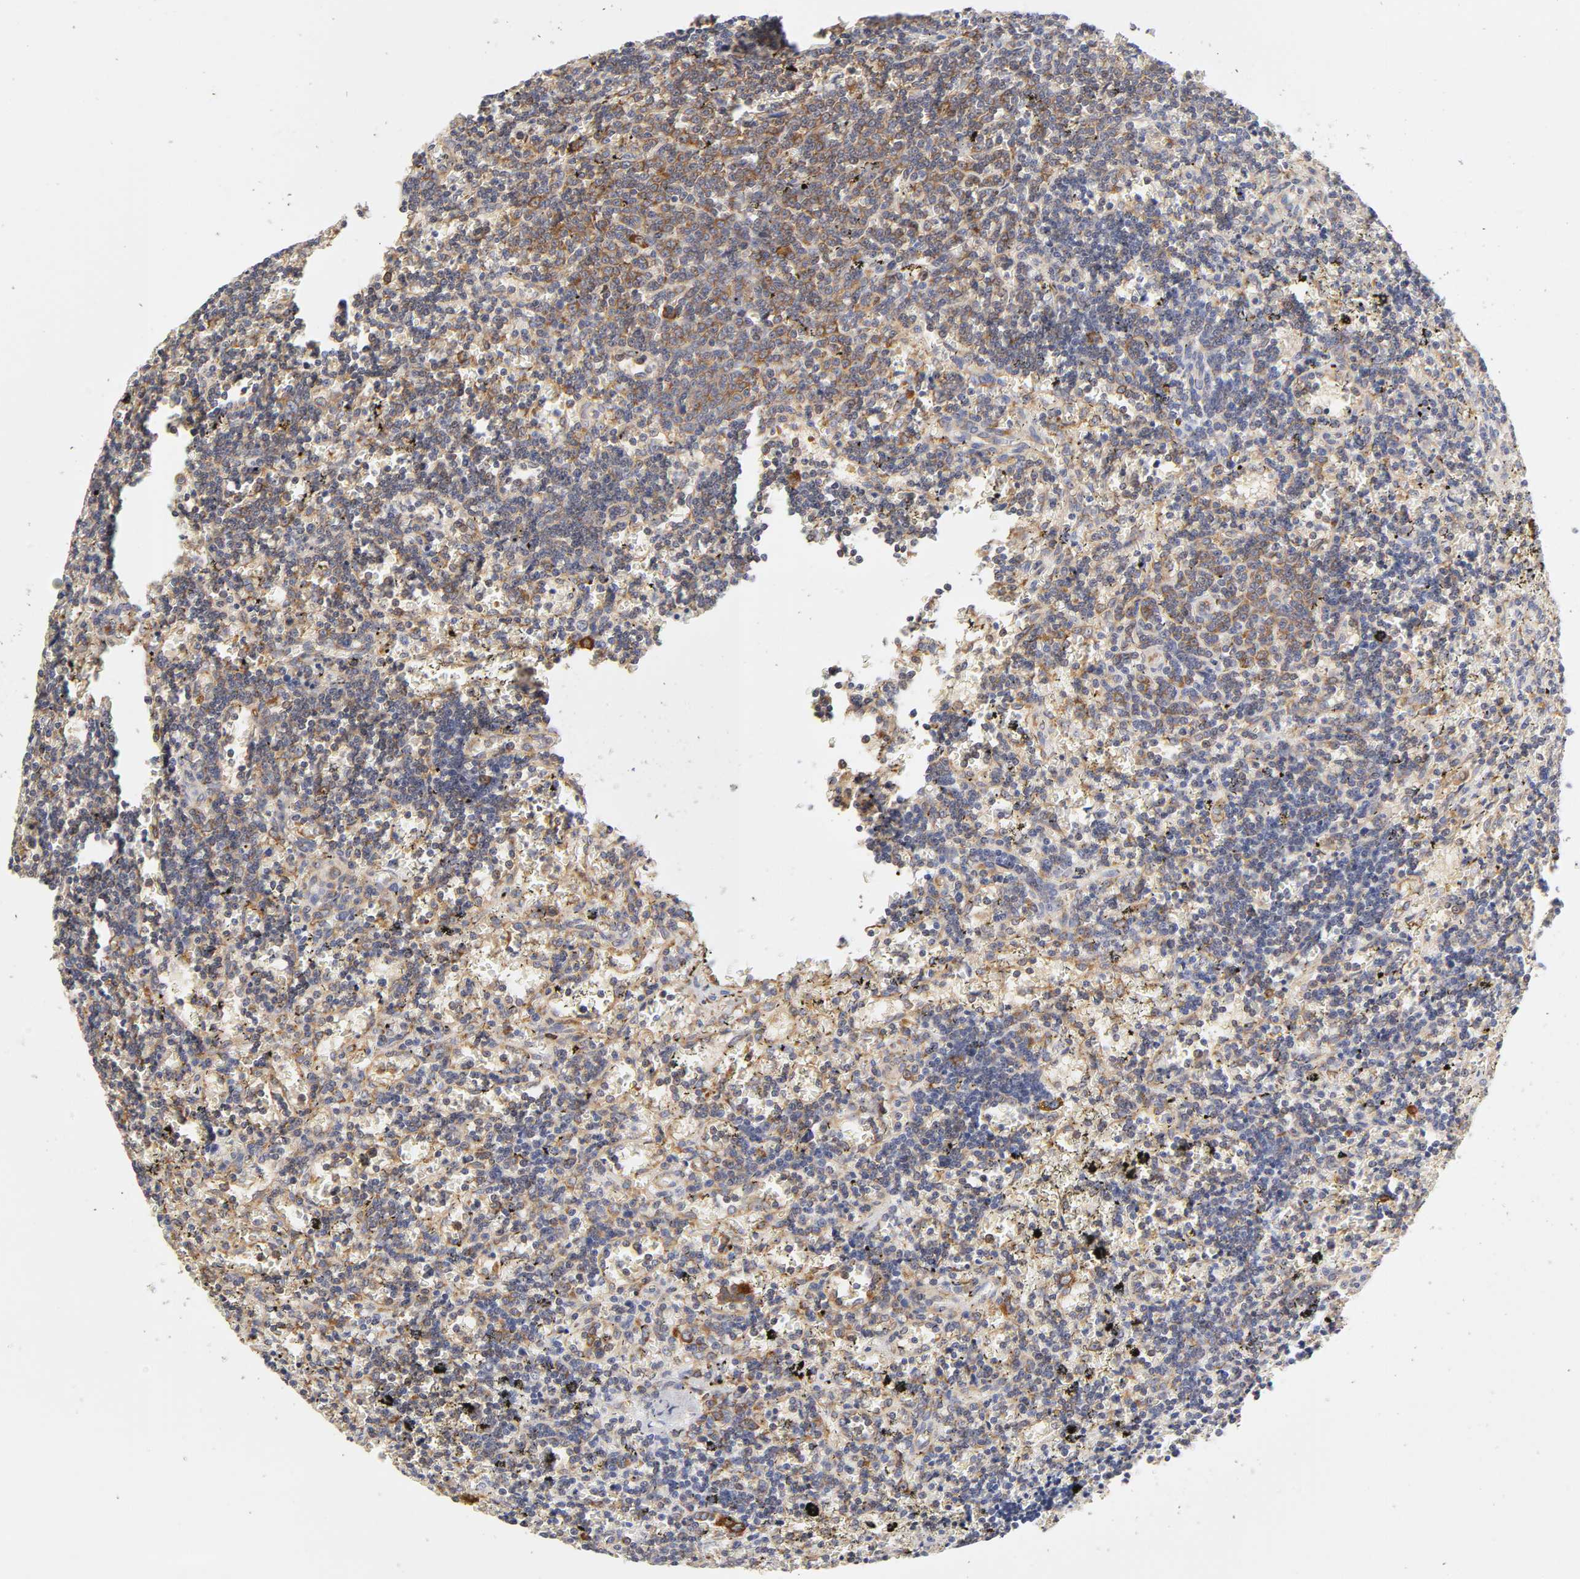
{"staining": {"intensity": "moderate", "quantity": ">75%", "location": "cytoplasmic/membranous"}, "tissue": "lymphoma", "cell_type": "Tumor cells", "image_type": "cancer", "snomed": [{"axis": "morphology", "description": "Malignant lymphoma, non-Hodgkin's type, Low grade"}, {"axis": "topography", "description": "Spleen"}], "caption": "The immunohistochemical stain highlights moderate cytoplasmic/membranous positivity in tumor cells of low-grade malignant lymphoma, non-Hodgkin's type tissue. The staining is performed using DAB (3,3'-diaminobenzidine) brown chromogen to label protein expression. The nuclei are counter-stained blue using hematoxylin.", "gene": "RPL14", "patient": {"sex": "male", "age": 60}}